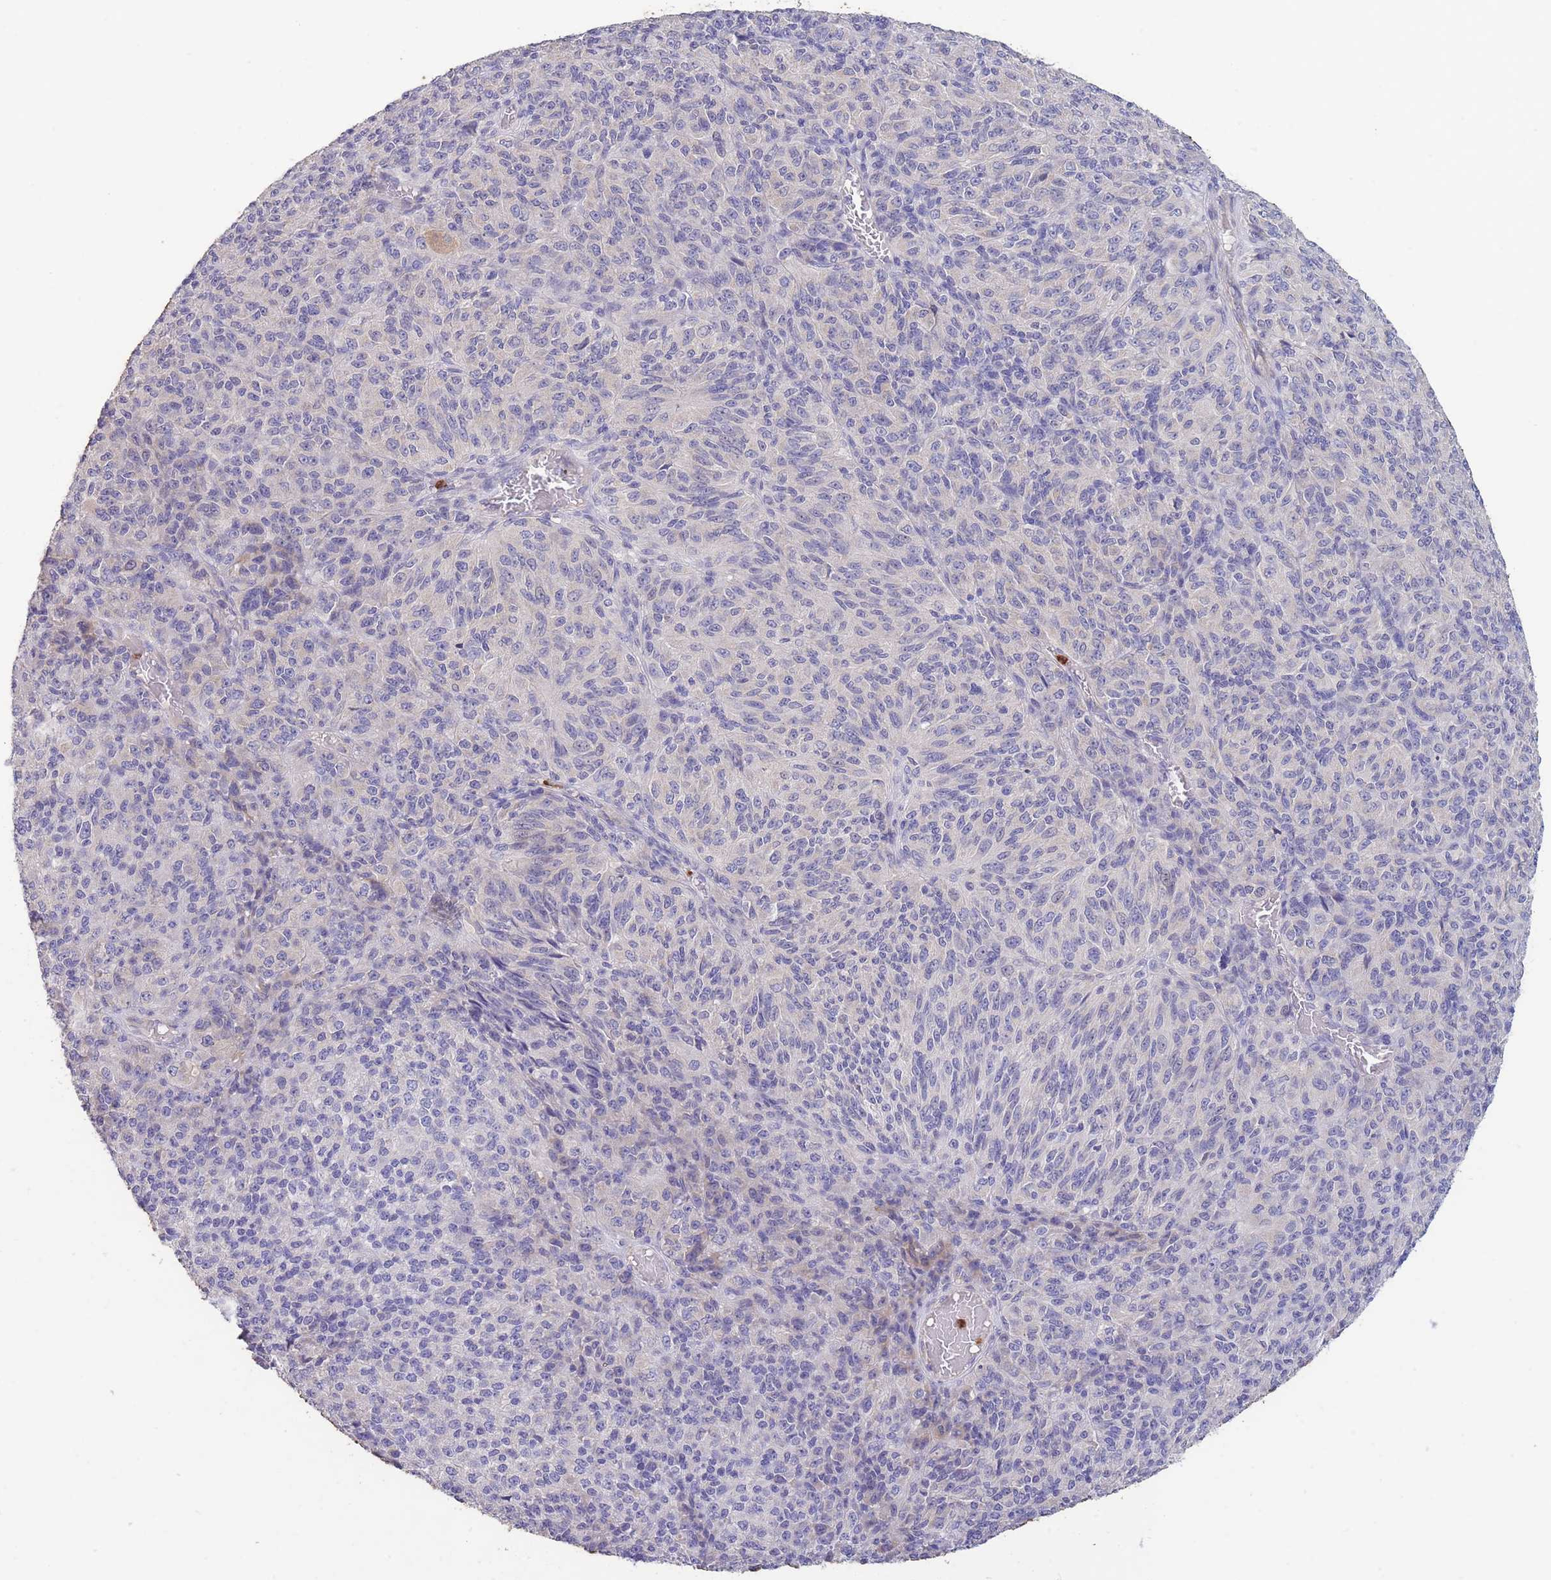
{"staining": {"intensity": "negative", "quantity": "none", "location": "none"}, "tissue": "melanoma", "cell_type": "Tumor cells", "image_type": "cancer", "snomed": [{"axis": "morphology", "description": "Malignant melanoma, Metastatic site"}, {"axis": "topography", "description": "Brain"}], "caption": "Malignant melanoma (metastatic site) stained for a protein using immunohistochemistry exhibits no staining tumor cells.", "gene": "CENPM", "patient": {"sex": "female", "age": 56}}